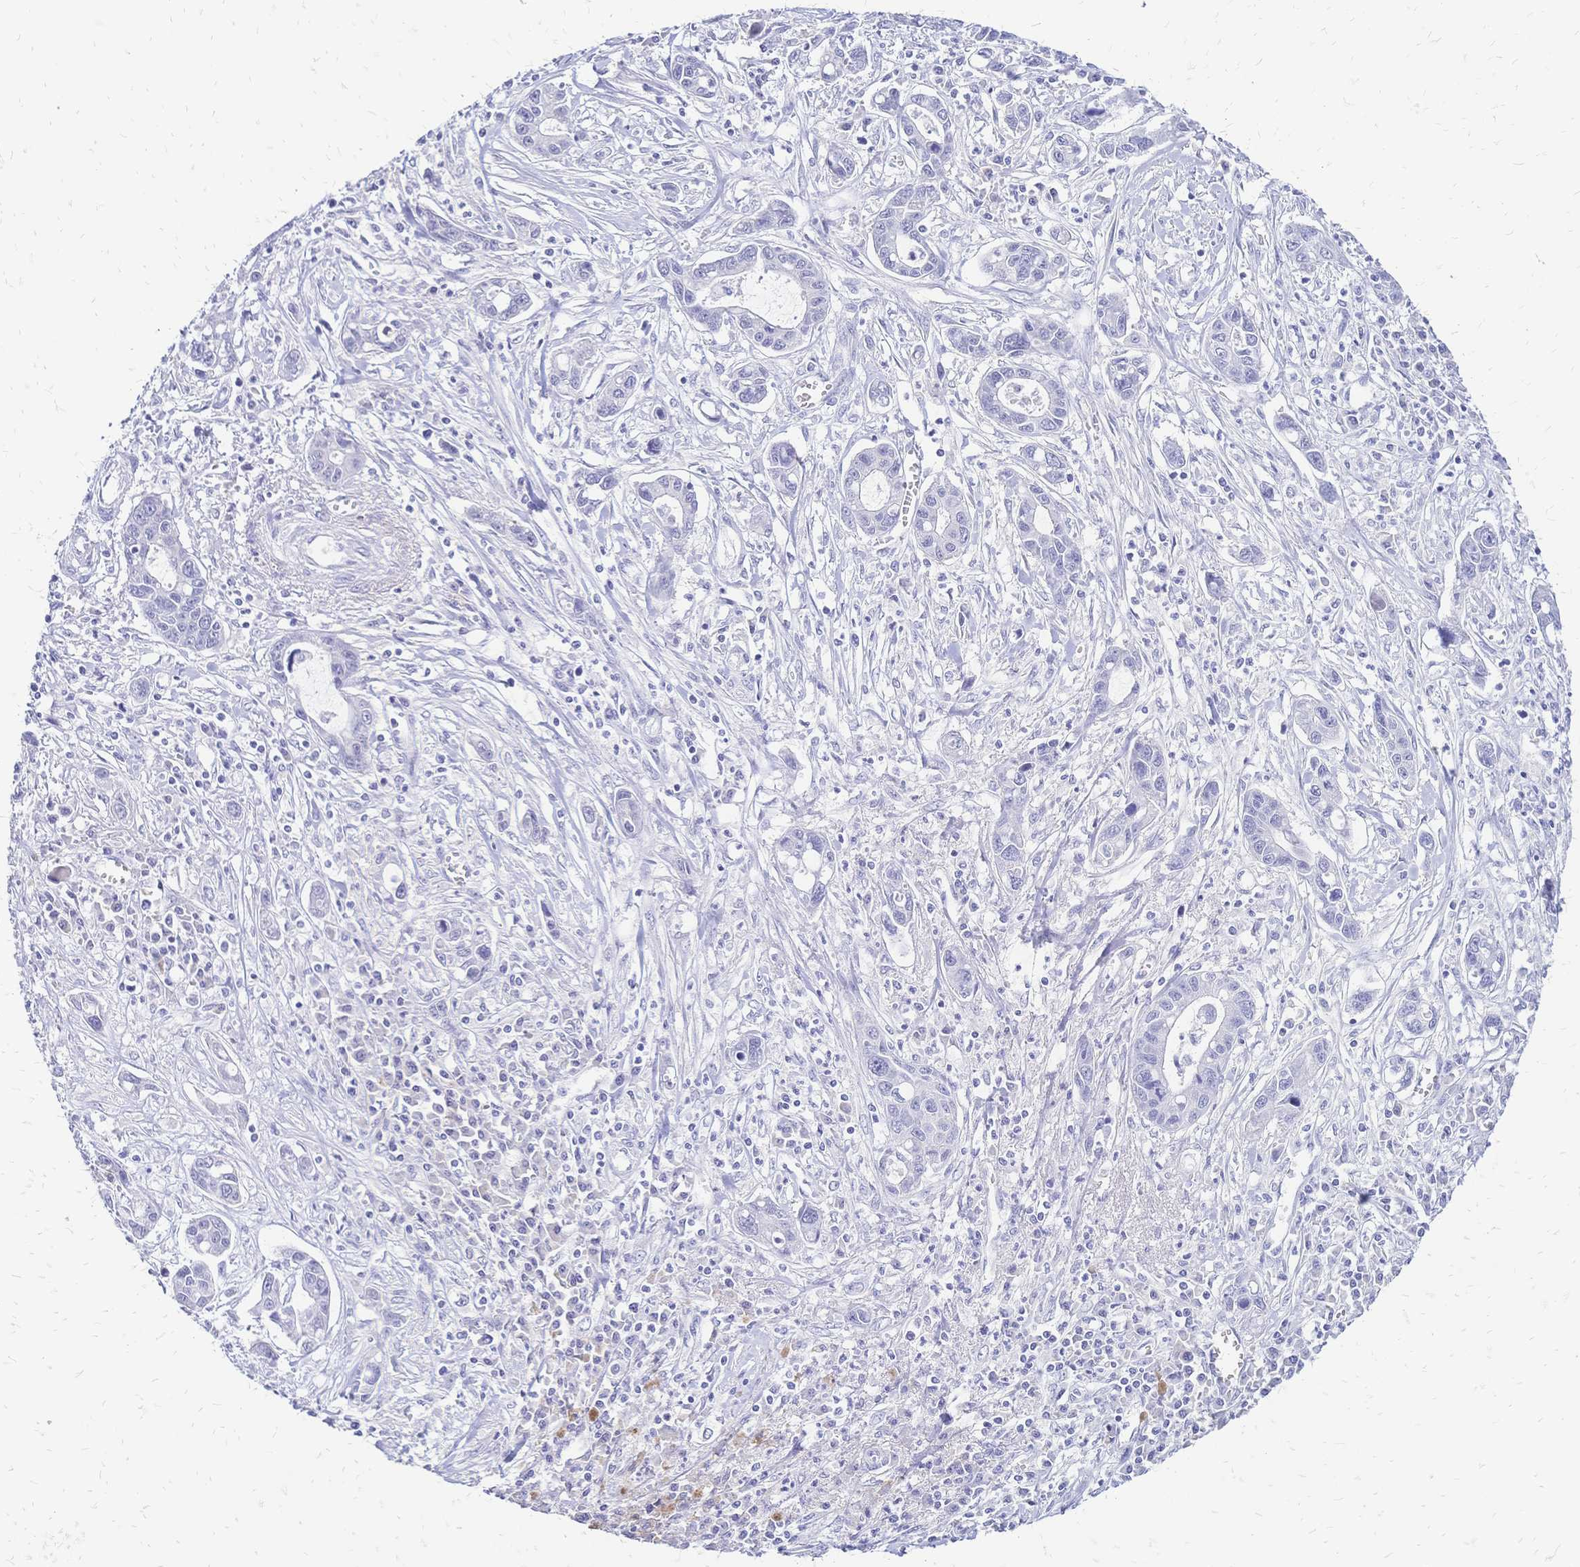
{"staining": {"intensity": "negative", "quantity": "none", "location": "none"}, "tissue": "liver cancer", "cell_type": "Tumor cells", "image_type": "cancer", "snomed": [{"axis": "morphology", "description": "Cholangiocarcinoma"}, {"axis": "topography", "description": "Liver"}], "caption": "DAB immunohistochemical staining of cholangiocarcinoma (liver) reveals no significant expression in tumor cells.", "gene": "FA2H", "patient": {"sex": "male", "age": 58}}